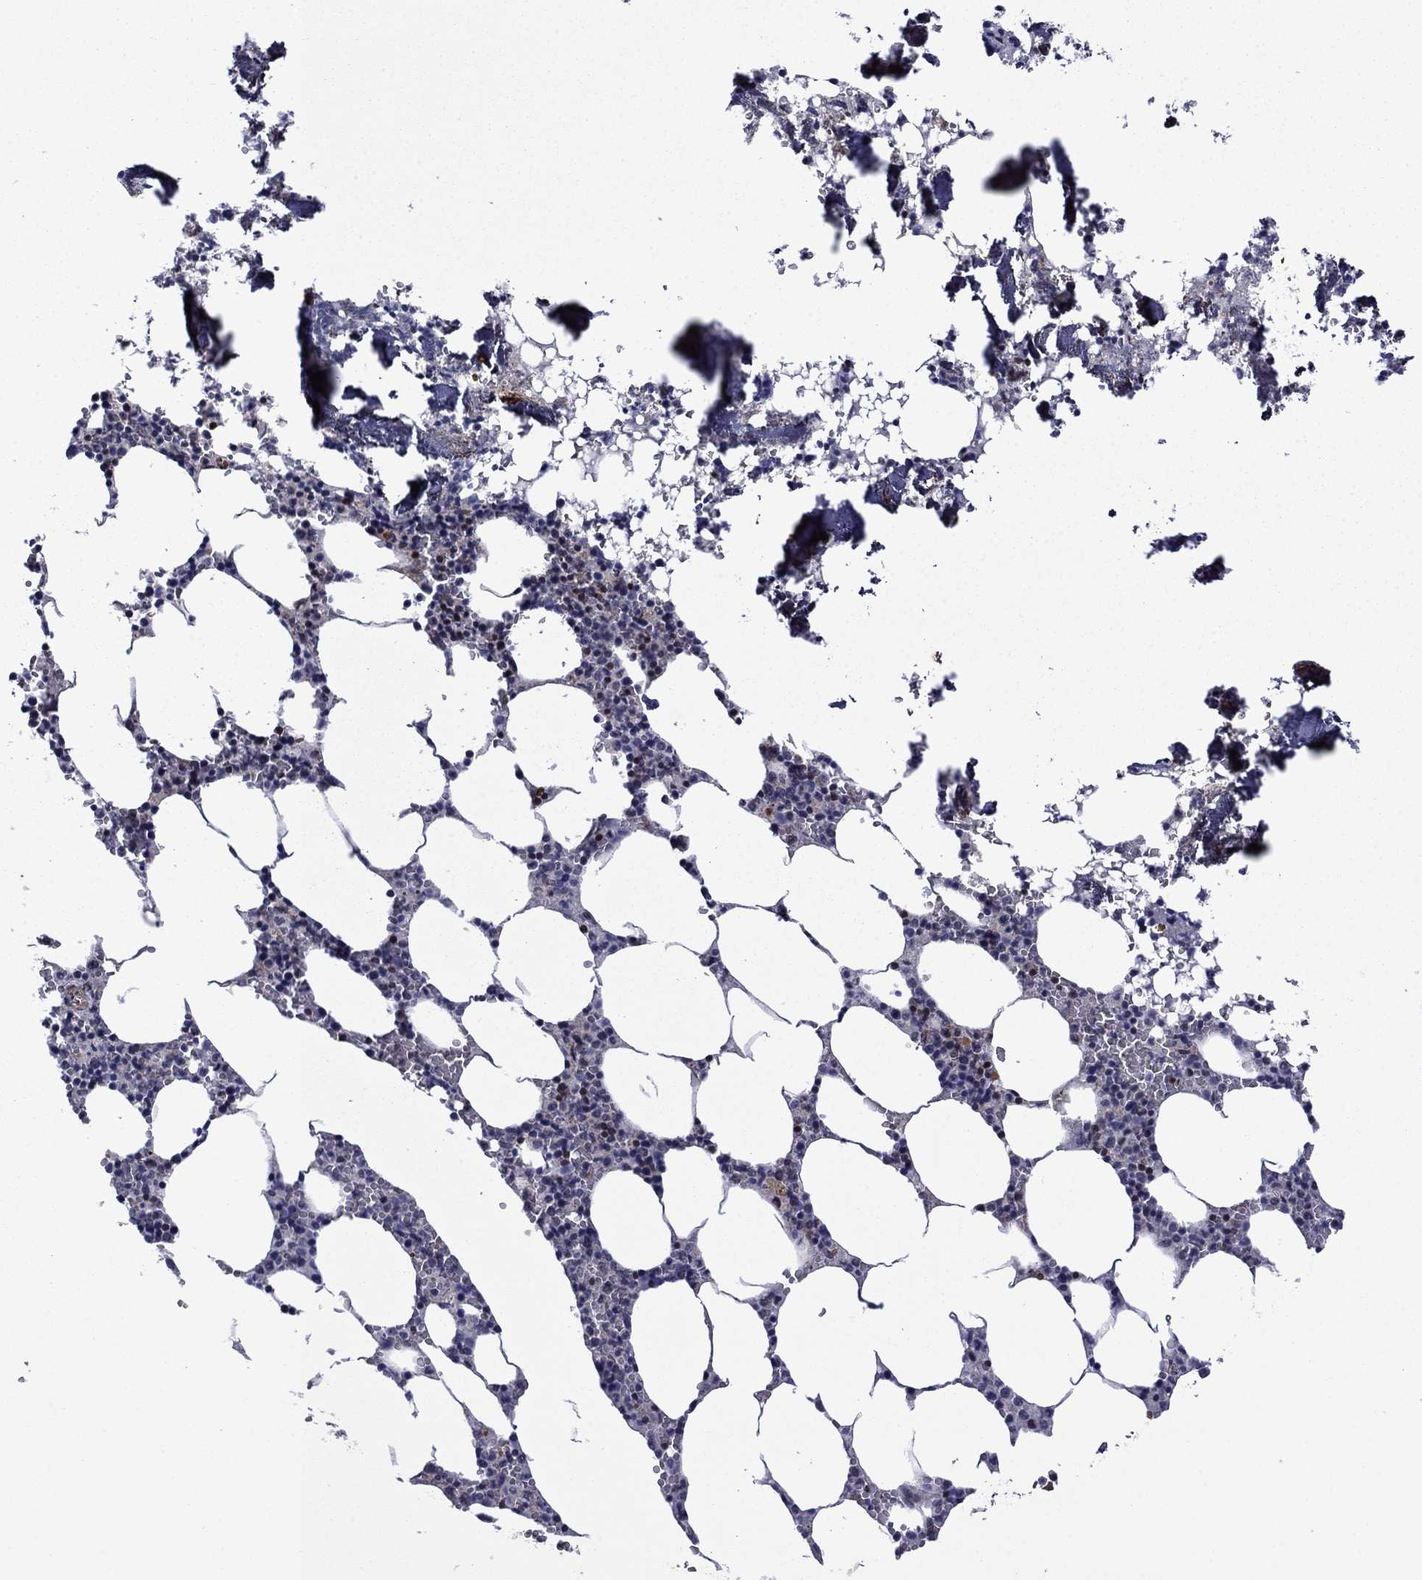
{"staining": {"intensity": "moderate", "quantity": "25%-75%", "location": "nuclear"}, "tissue": "bone marrow", "cell_type": "Hematopoietic cells", "image_type": "normal", "snomed": [{"axis": "morphology", "description": "Normal tissue, NOS"}, {"axis": "topography", "description": "Bone marrow"}], "caption": "DAB (3,3'-diaminobenzidine) immunohistochemical staining of unremarkable bone marrow exhibits moderate nuclear protein staining in about 25%-75% of hematopoietic cells.", "gene": "SURF2", "patient": {"sex": "female", "age": 64}}